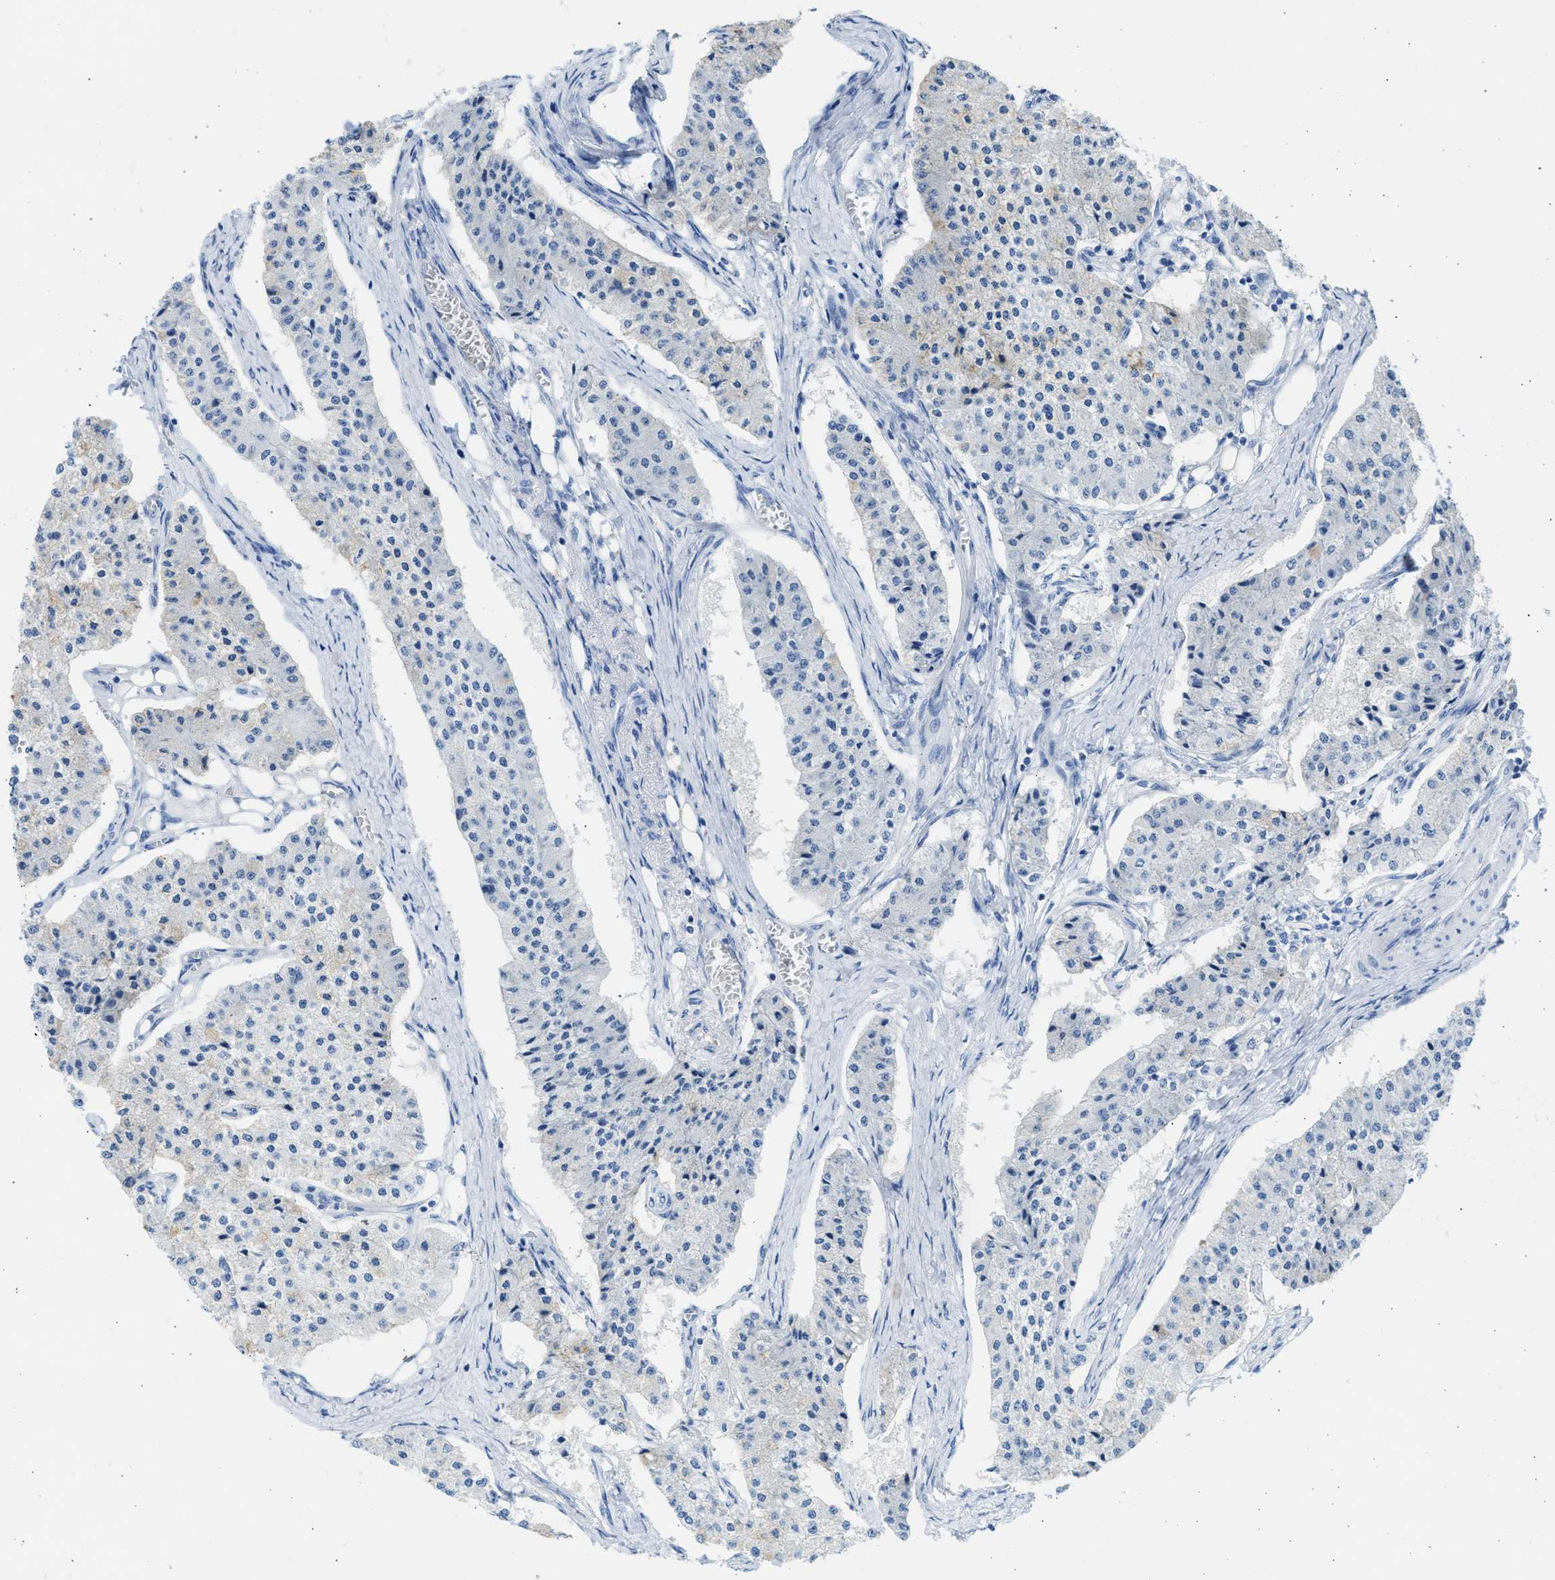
{"staining": {"intensity": "weak", "quantity": "<25%", "location": "cytoplasmic/membranous"}, "tissue": "carcinoid", "cell_type": "Tumor cells", "image_type": "cancer", "snomed": [{"axis": "morphology", "description": "Carcinoid, malignant, NOS"}, {"axis": "topography", "description": "Colon"}], "caption": "Tumor cells are negative for brown protein staining in carcinoid. (DAB immunohistochemistry (IHC) visualized using brightfield microscopy, high magnification).", "gene": "SPATA3", "patient": {"sex": "female", "age": 52}}